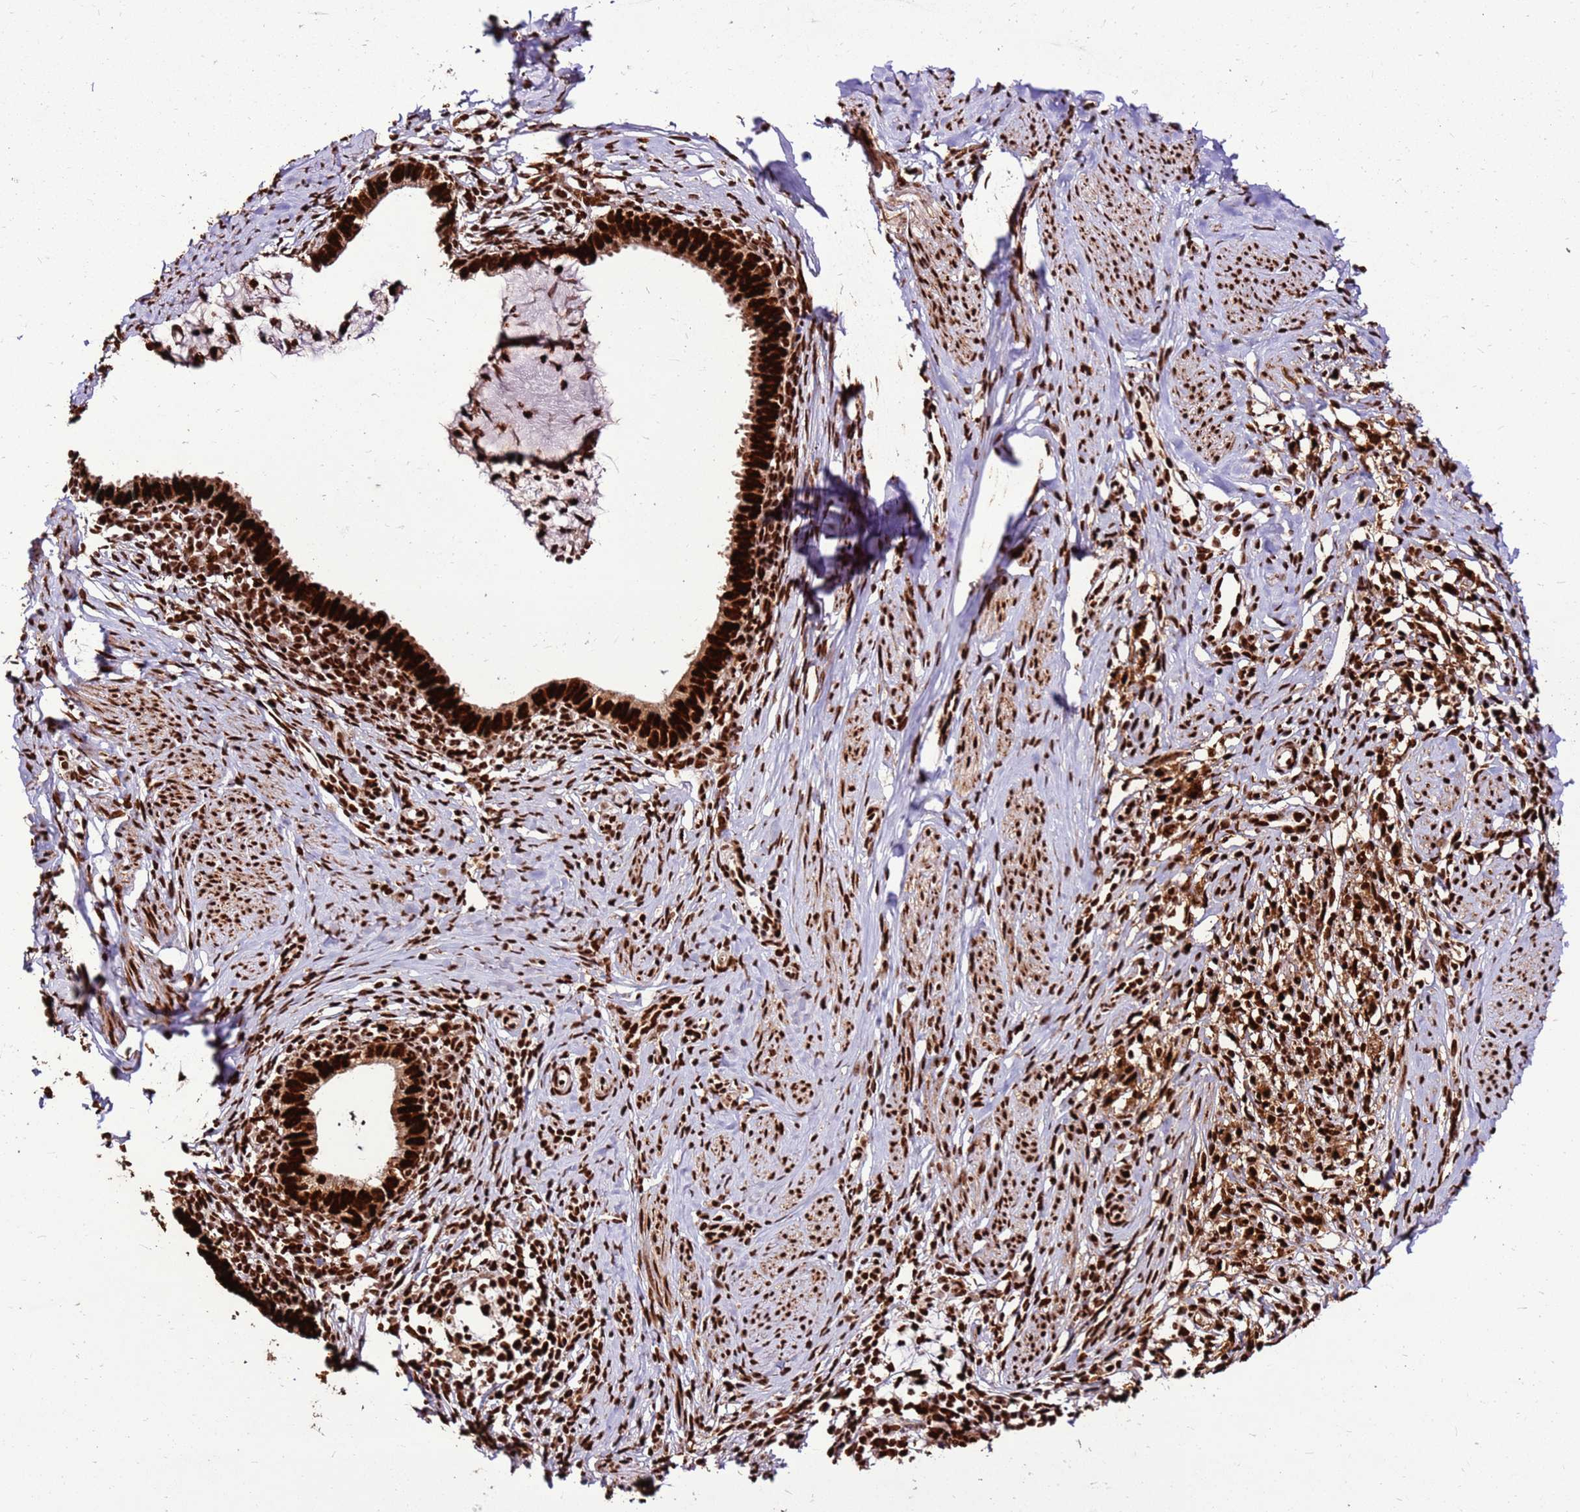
{"staining": {"intensity": "strong", "quantity": ">75%", "location": "nuclear"}, "tissue": "cervical cancer", "cell_type": "Tumor cells", "image_type": "cancer", "snomed": [{"axis": "morphology", "description": "Adenocarcinoma, NOS"}, {"axis": "topography", "description": "Cervix"}], "caption": "Tumor cells display high levels of strong nuclear expression in about >75% of cells in cervical cancer (adenocarcinoma).", "gene": "HNRNPAB", "patient": {"sex": "female", "age": 36}}